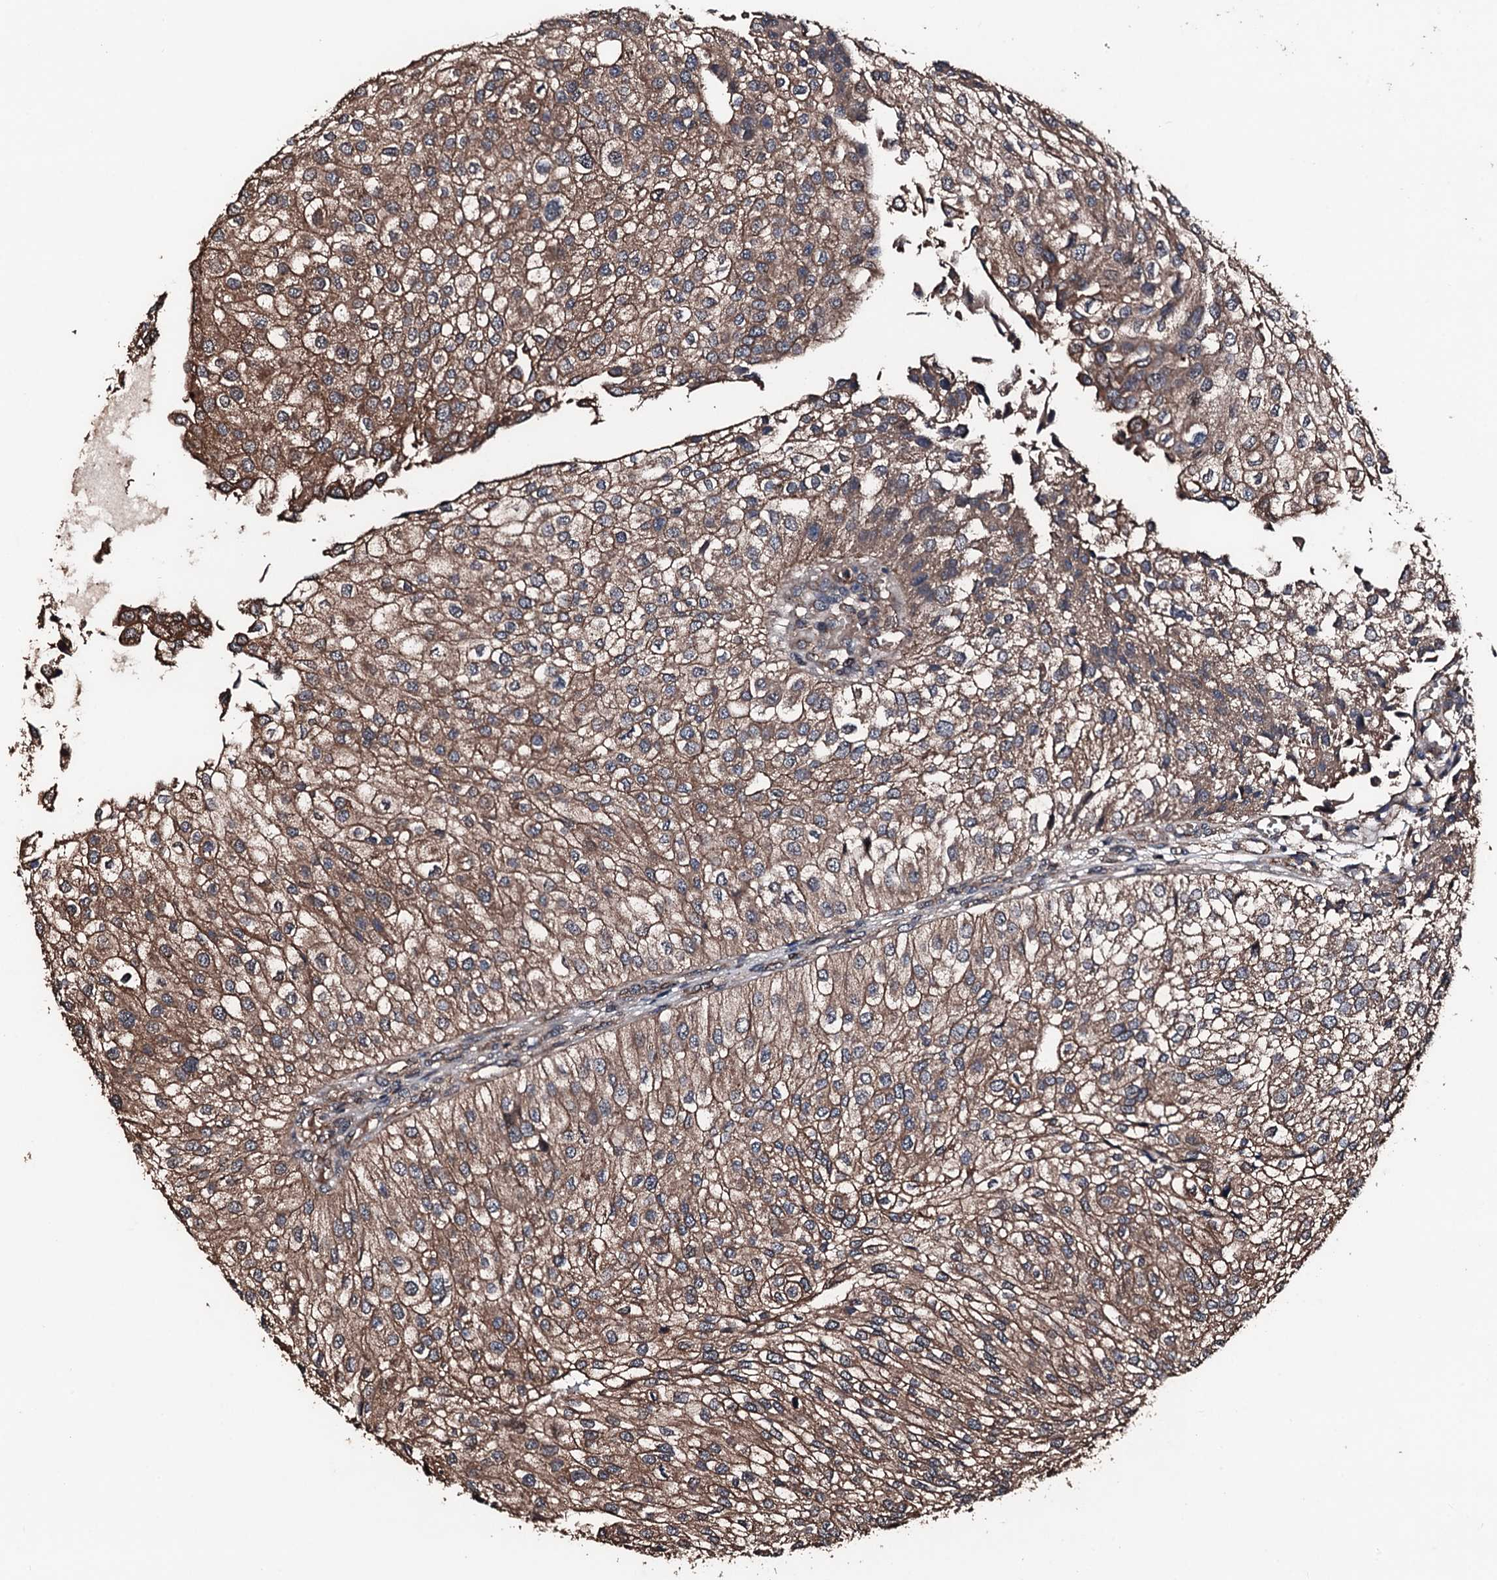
{"staining": {"intensity": "moderate", "quantity": ">75%", "location": "cytoplasmic/membranous"}, "tissue": "urothelial cancer", "cell_type": "Tumor cells", "image_type": "cancer", "snomed": [{"axis": "morphology", "description": "Urothelial carcinoma, Low grade"}, {"axis": "topography", "description": "Urinary bladder"}], "caption": "Protein expression analysis of urothelial carcinoma (low-grade) shows moderate cytoplasmic/membranous staining in approximately >75% of tumor cells.", "gene": "KIF18A", "patient": {"sex": "female", "age": 89}}